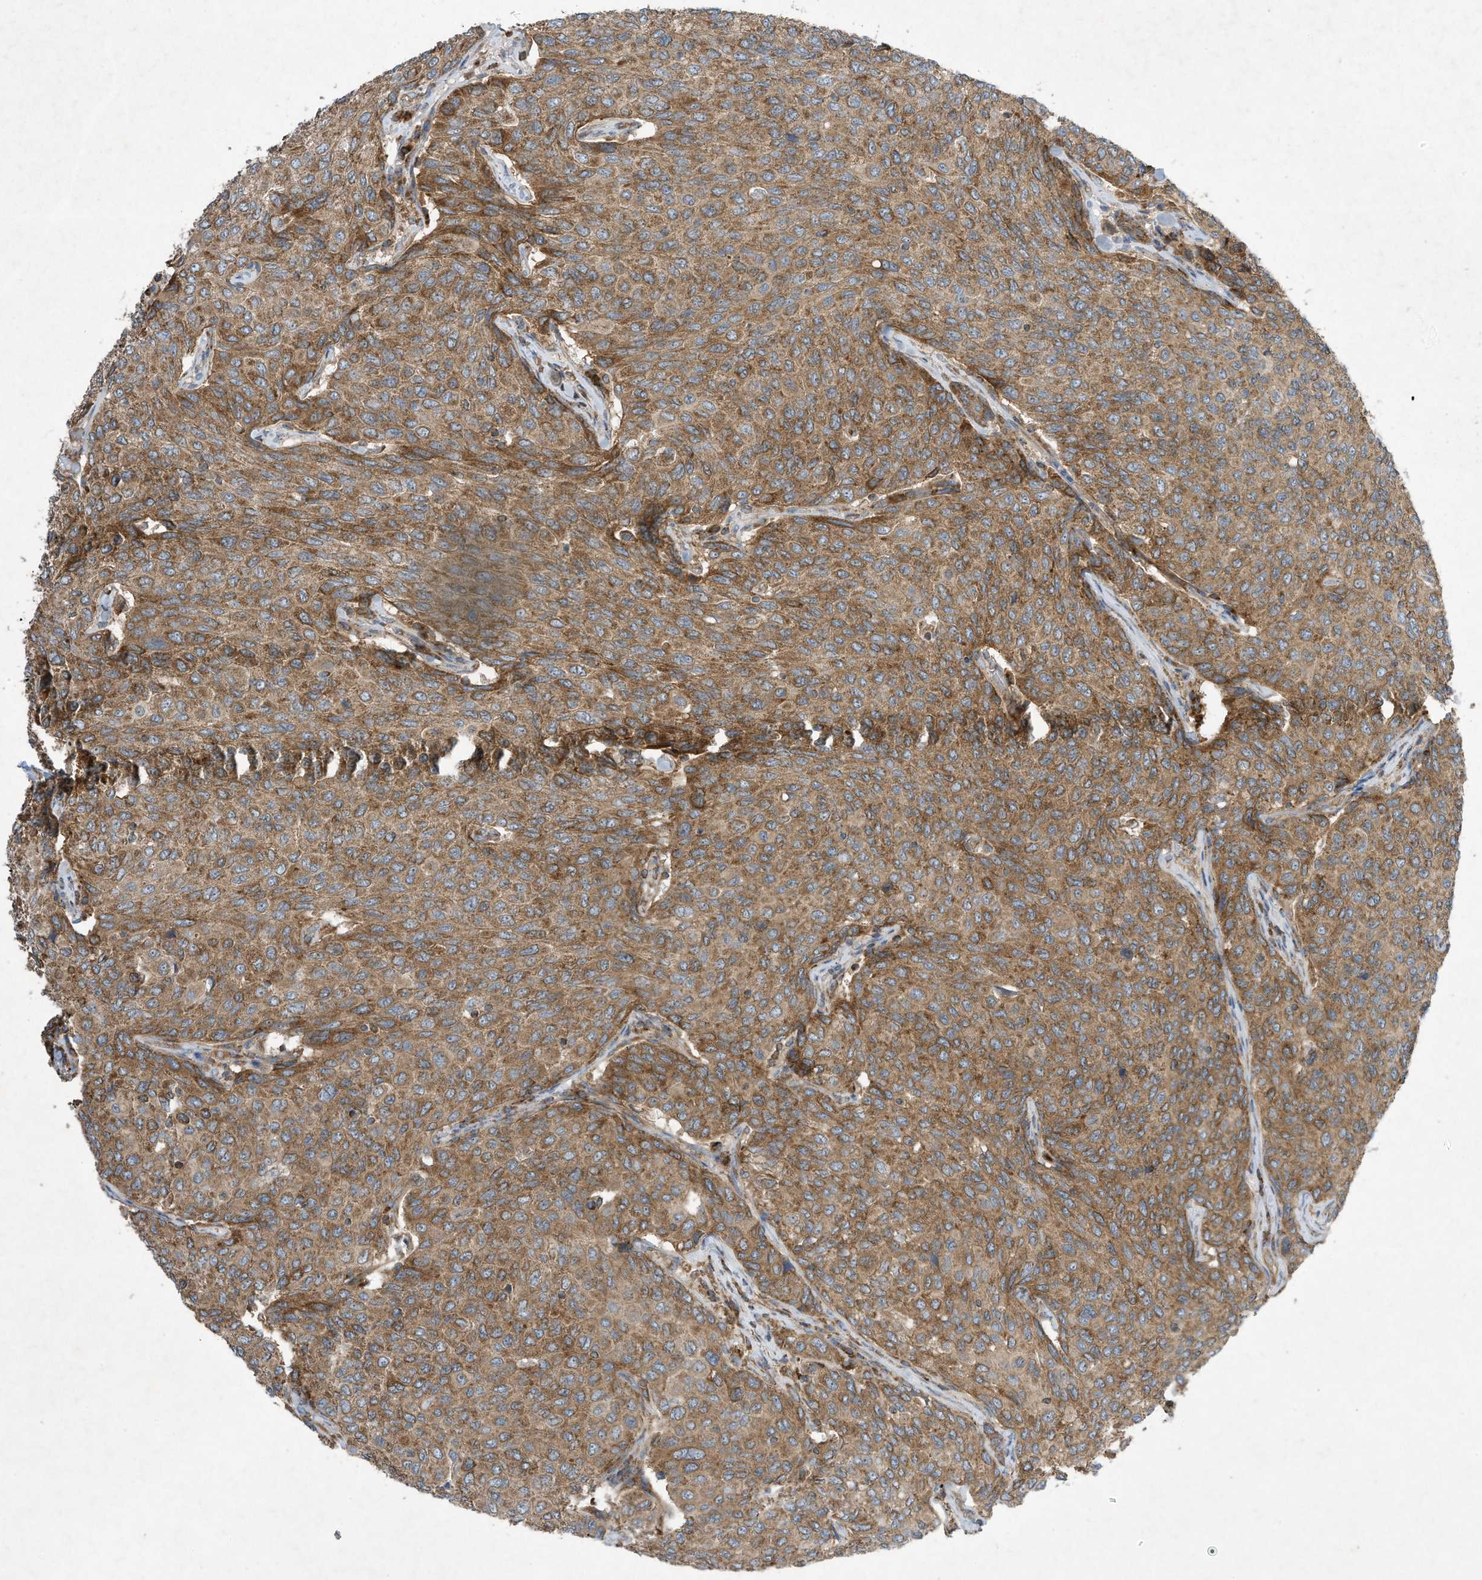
{"staining": {"intensity": "moderate", "quantity": ">75%", "location": "cytoplasmic/membranous"}, "tissue": "breast cancer", "cell_type": "Tumor cells", "image_type": "cancer", "snomed": [{"axis": "morphology", "description": "Duct carcinoma"}, {"axis": "topography", "description": "Breast"}], "caption": "This is an image of immunohistochemistry (IHC) staining of breast cancer (infiltrating ductal carcinoma), which shows moderate expression in the cytoplasmic/membranous of tumor cells.", "gene": "SYNJ2", "patient": {"sex": "female", "age": 55}}